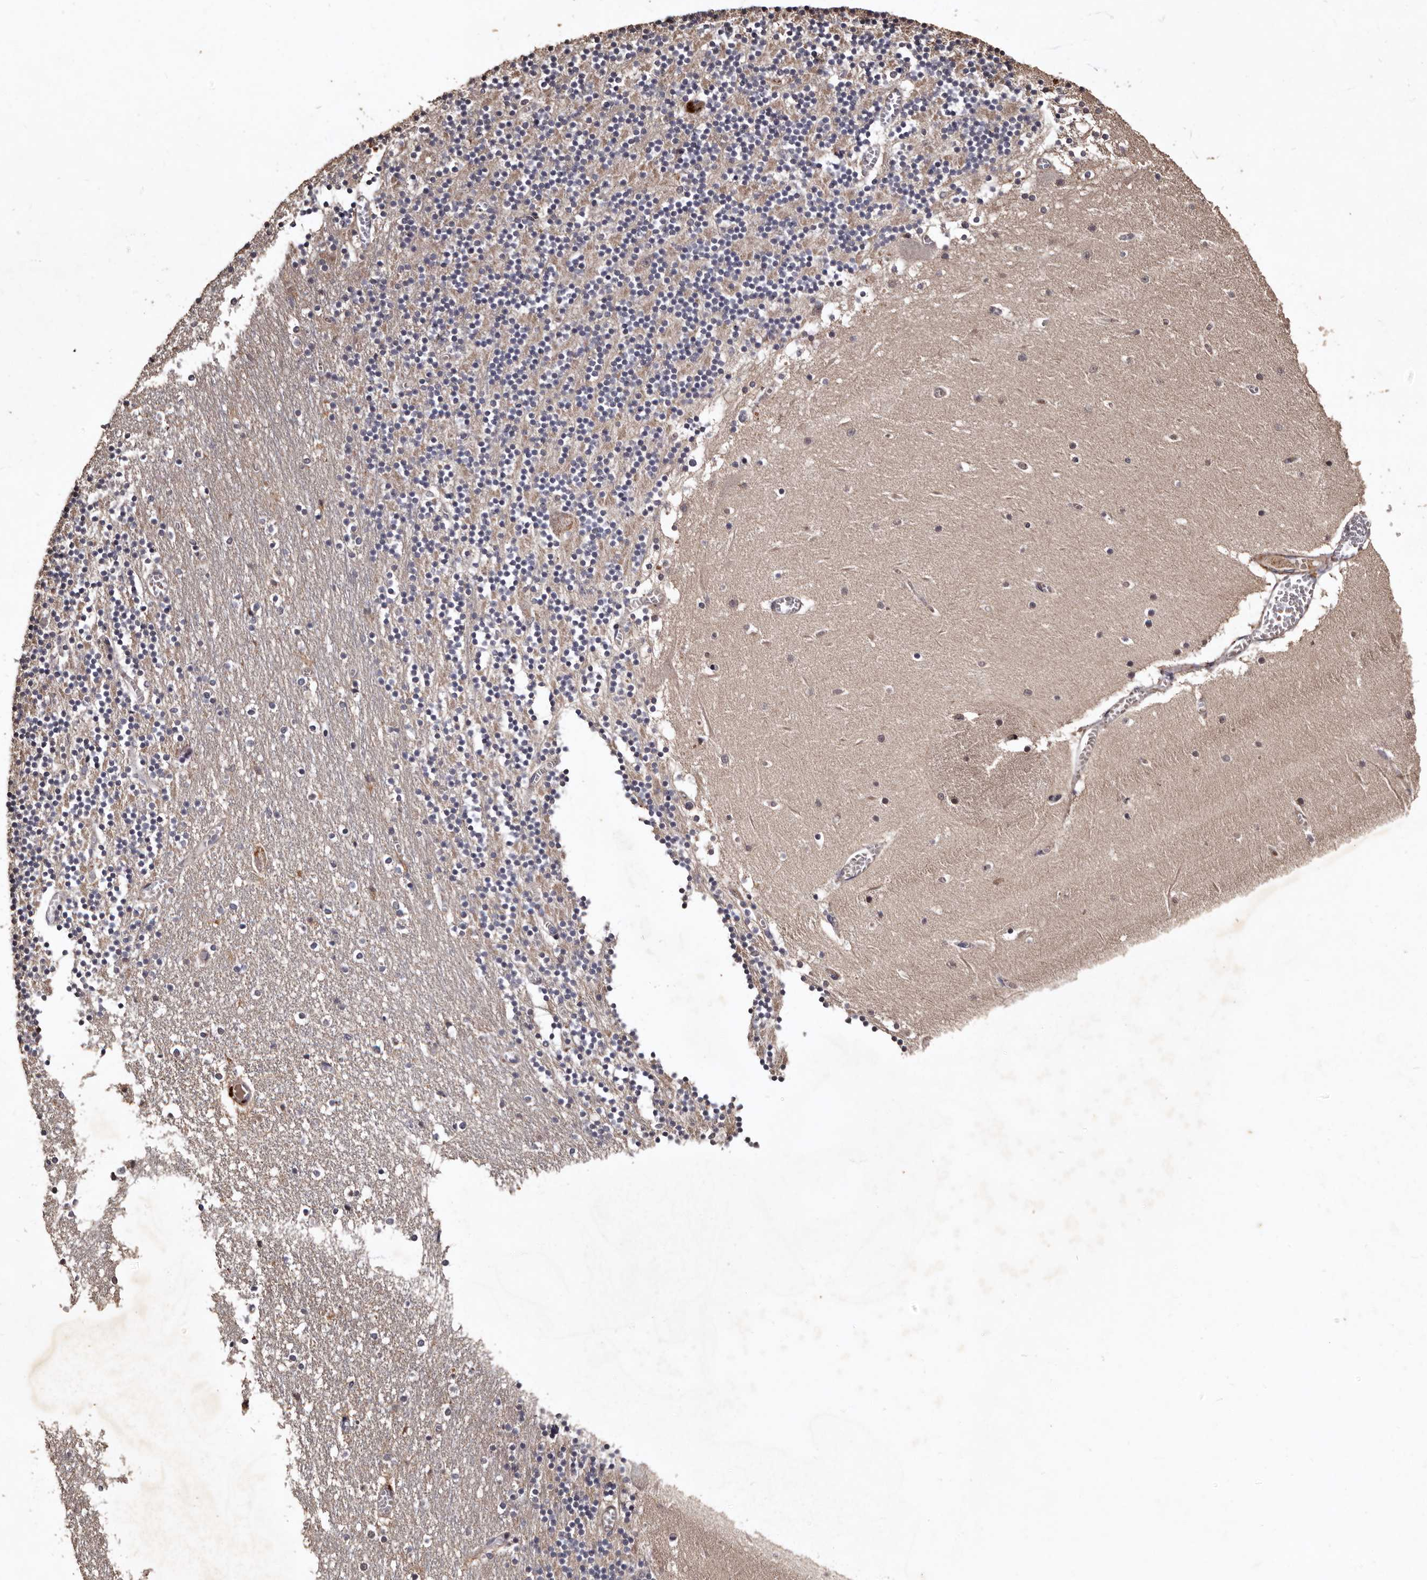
{"staining": {"intensity": "negative", "quantity": "none", "location": "none"}, "tissue": "cerebellum", "cell_type": "Cells in granular layer", "image_type": "normal", "snomed": [{"axis": "morphology", "description": "Normal tissue, NOS"}, {"axis": "topography", "description": "Cerebellum"}], "caption": "Cerebellum was stained to show a protein in brown. There is no significant staining in cells in granular layer. (DAB IHC with hematoxylin counter stain).", "gene": "PRKD3", "patient": {"sex": "female", "age": 28}}